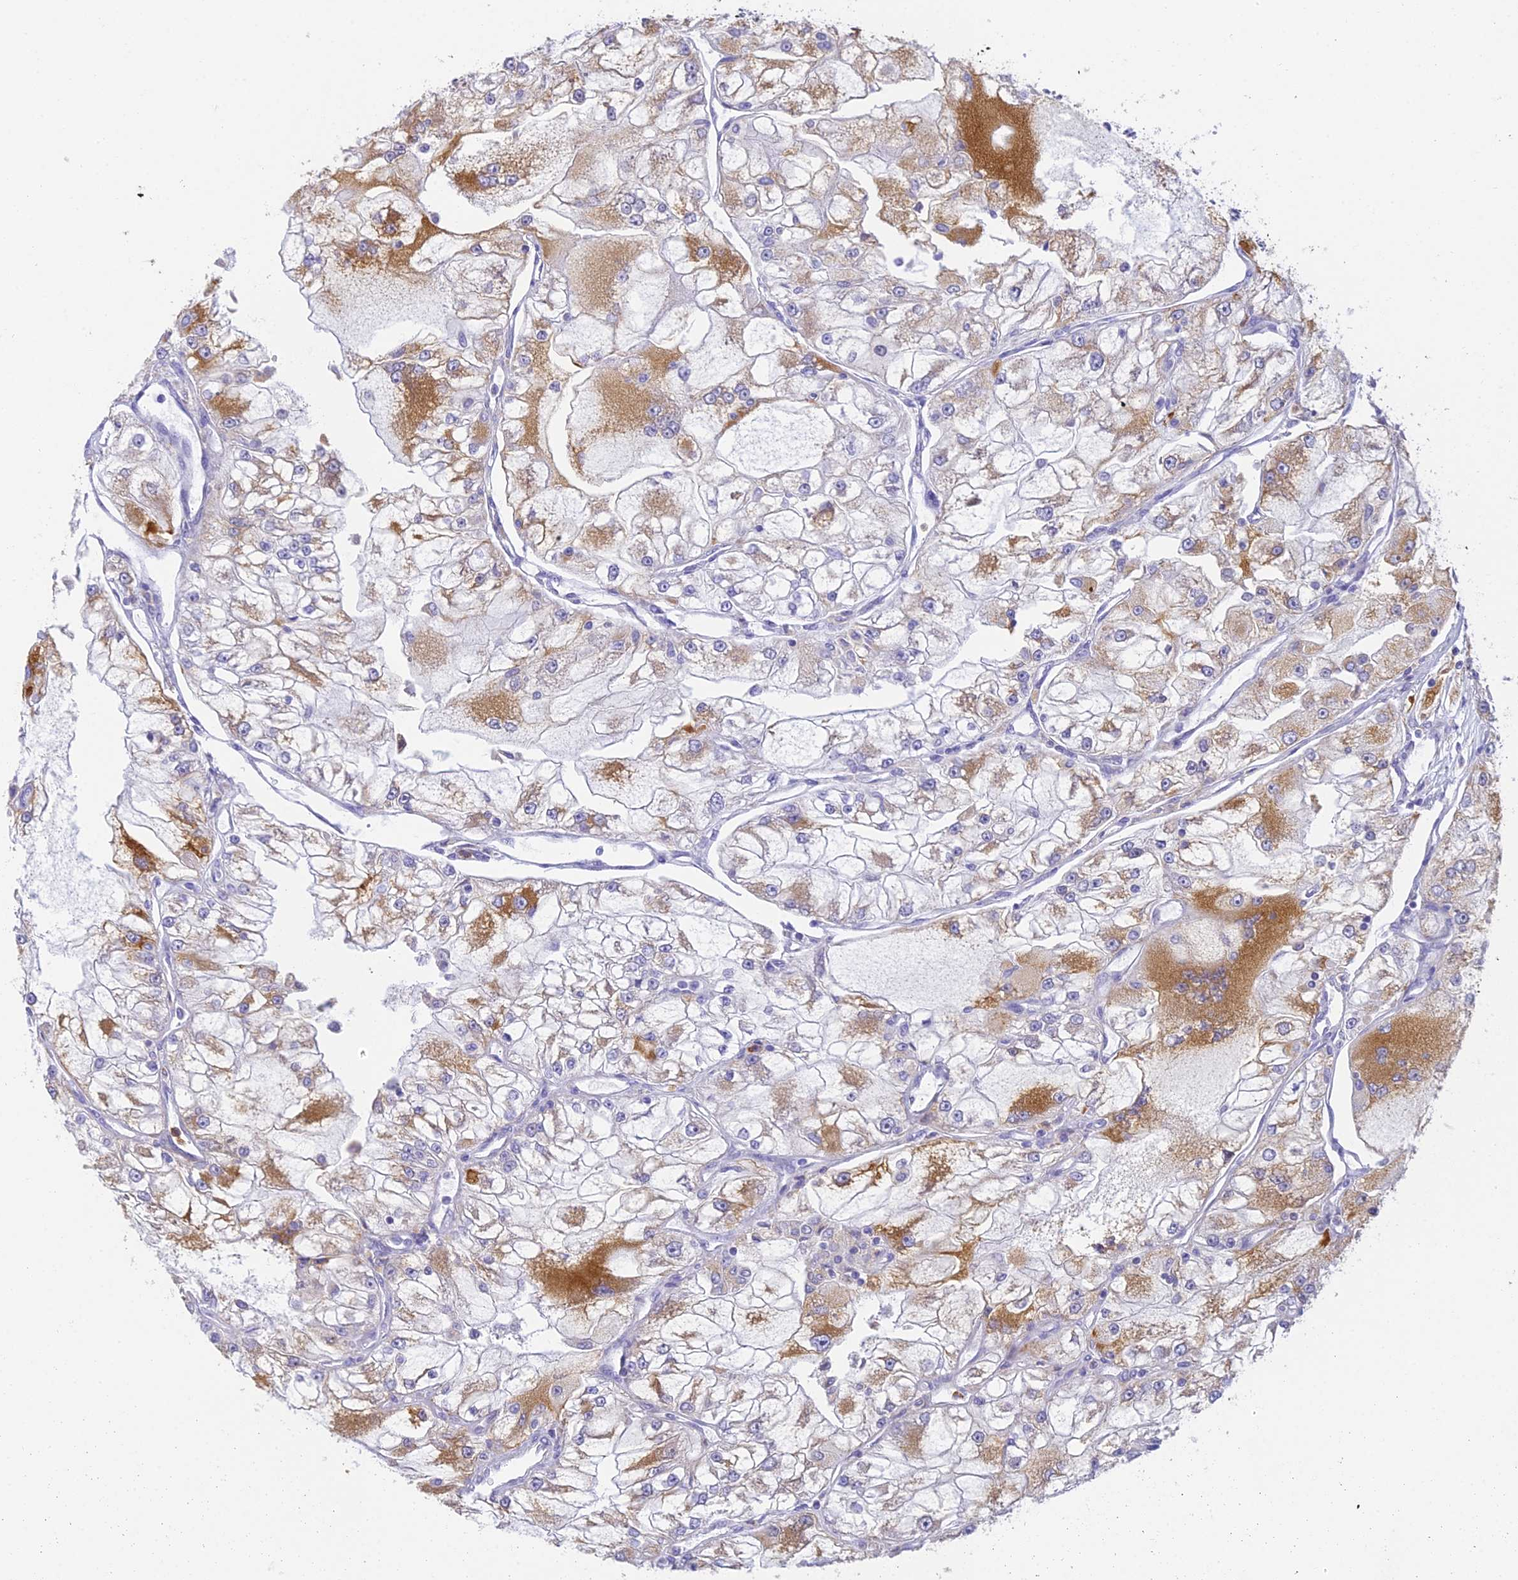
{"staining": {"intensity": "moderate", "quantity": "25%-75%", "location": "cytoplasmic/membranous"}, "tissue": "renal cancer", "cell_type": "Tumor cells", "image_type": "cancer", "snomed": [{"axis": "morphology", "description": "Adenocarcinoma, NOS"}, {"axis": "topography", "description": "Kidney"}], "caption": "Renal cancer tissue shows moderate cytoplasmic/membranous staining in approximately 25%-75% of tumor cells, visualized by immunohistochemistry.", "gene": "CLCN7", "patient": {"sex": "female", "age": 72}}